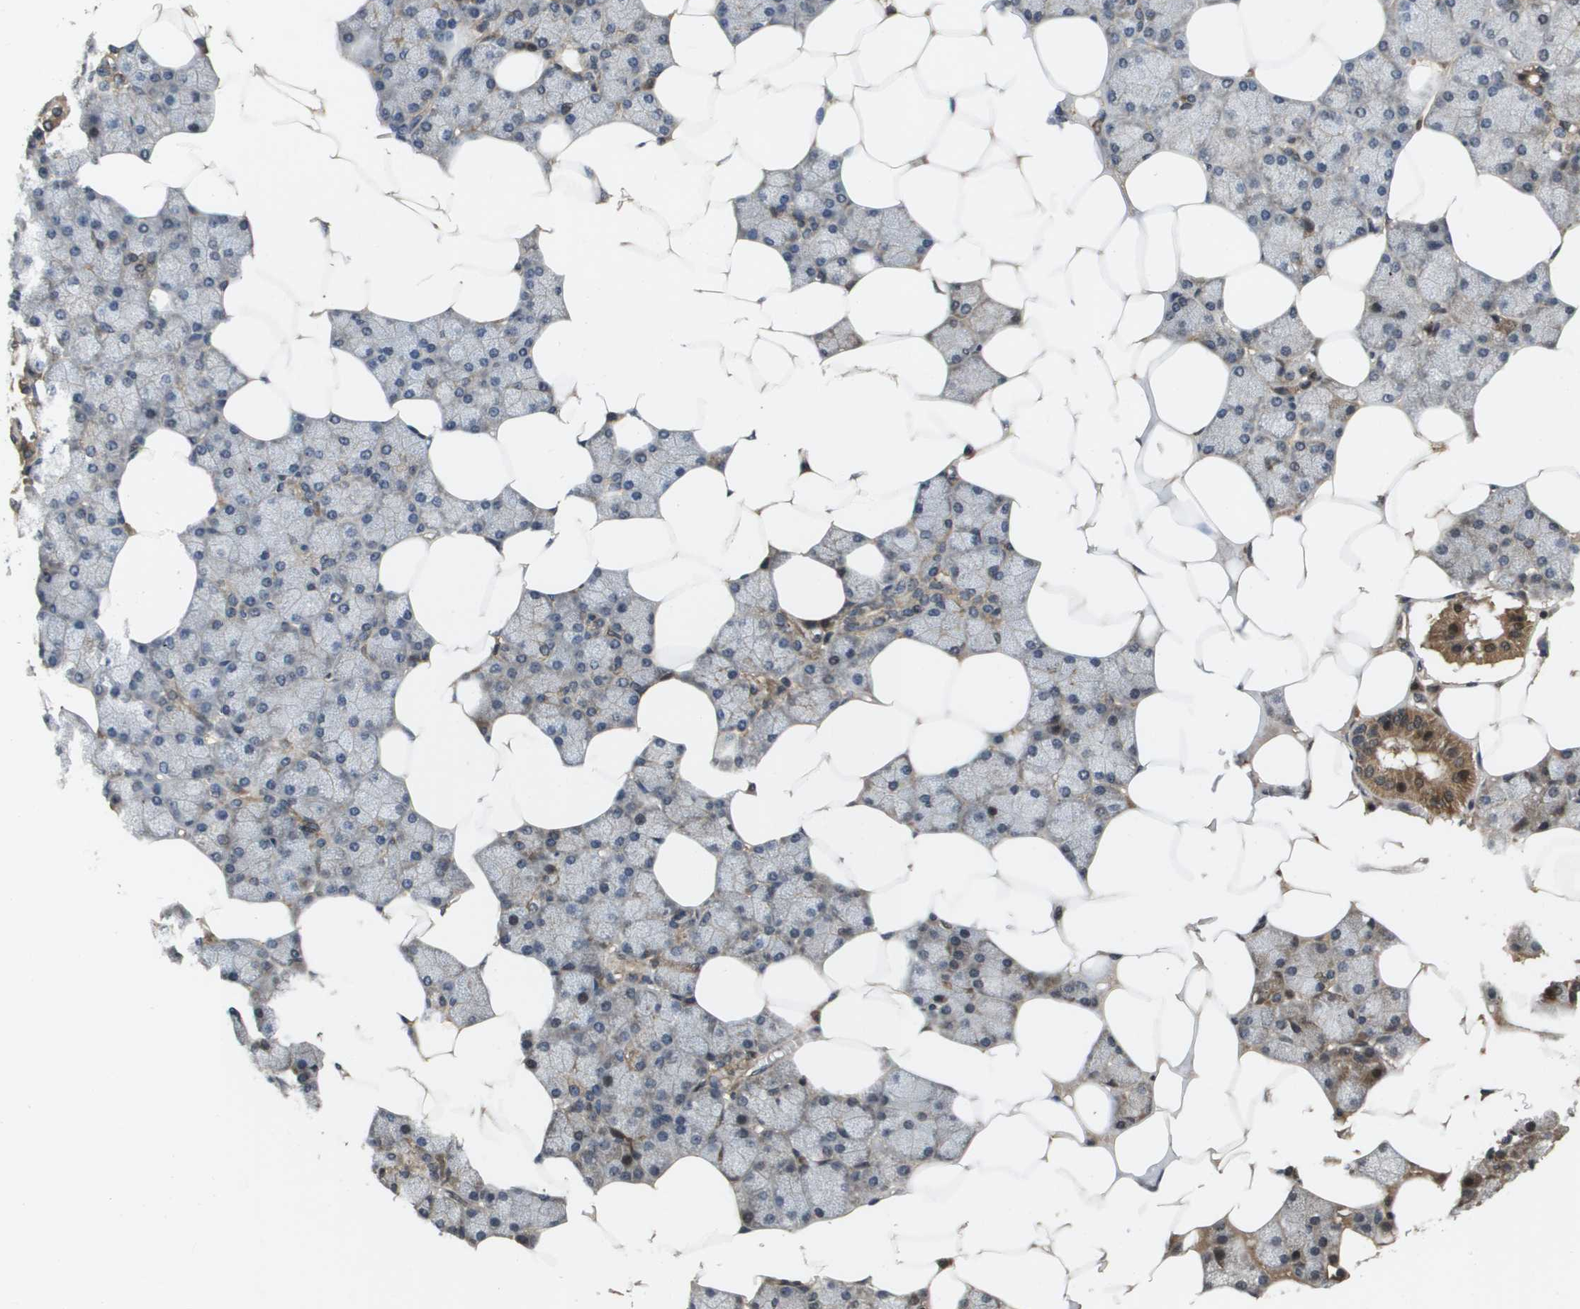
{"staining": {"intensity": "moderate", "quantity": "25%-75%", "location": "cytoplasmic/membranous"}, "tissue": "salivary gland", "cell_type": "Glandular cells", "image_type": "normal", "snomed": [{"axis": "morphology", "description": "Normal tissue, NOS"}, {"axis": "topography", "description": "Salivary gland"}], "caption": "IHC histopathology image of unremarkable salivary gland: salivary gland stained using IHC displays medium levels of moderate protein expression localized specifically in the cytoplasmic/membranous of glandular cells, appearing as a cytoplasmic/membranous brown color.", "gene": "SPTLC1", "patient": {"sex": "male", "age": 62}}